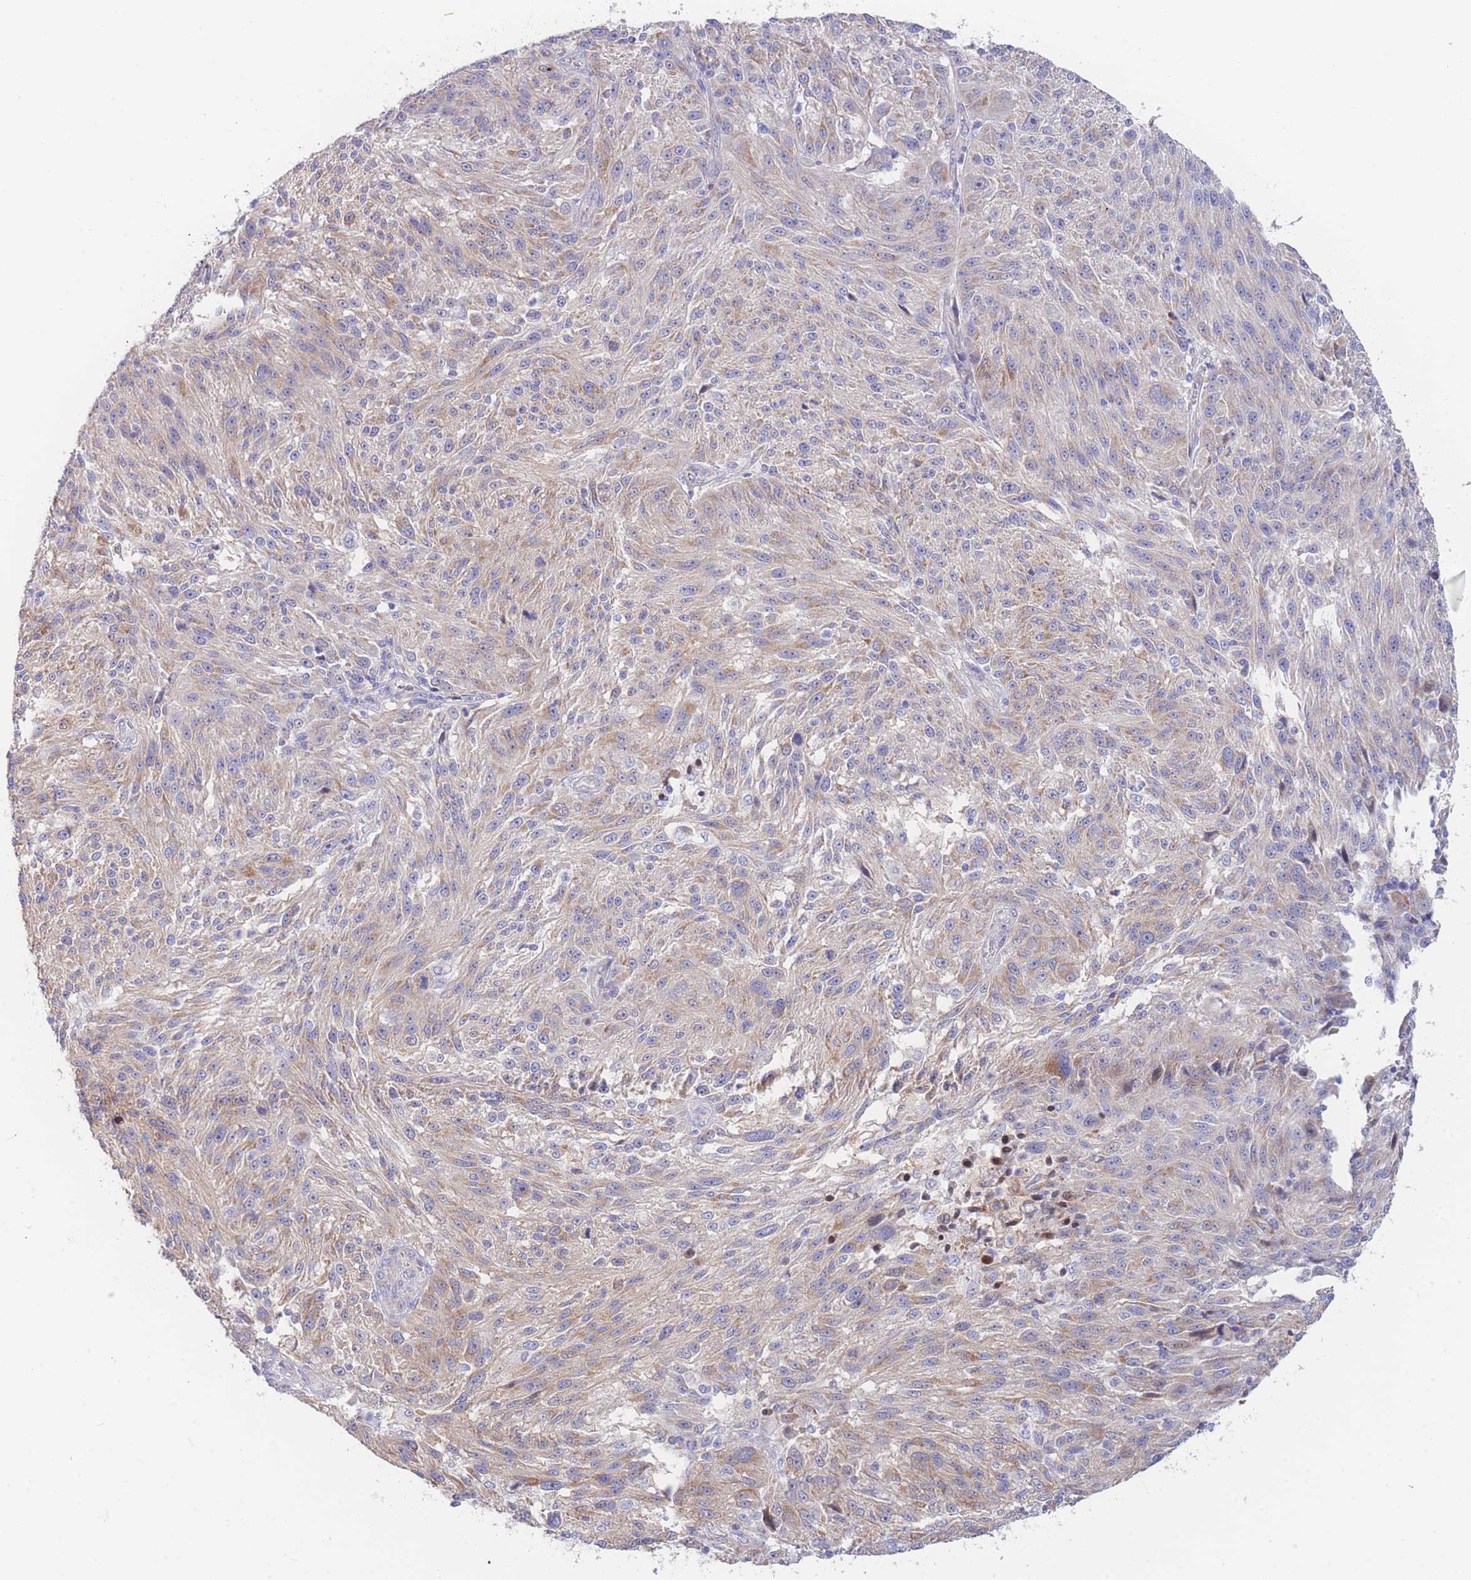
{"staining": {"intensity": "weak", "quantity": "25%-75%", "location": "cytoplasmic/membranous"}, "tissue": "melanoma", "cell_type": "Tumor cells", "image_type": "cancer", "snomed": [{"axis": "morphology", "description": "Malignant melanoma, NOS"}, {"axis": "topography", "description": "Skin"}], "caption": "Weak cytoplasmic/membranous staining is present in approximately 25%-75% of tumor cells in melanoma. (DAB IHC, brown staining for protein, blue staining for nuclei).", "gene": "GPAM", "patient": {"sex": "male", "age": 53}}